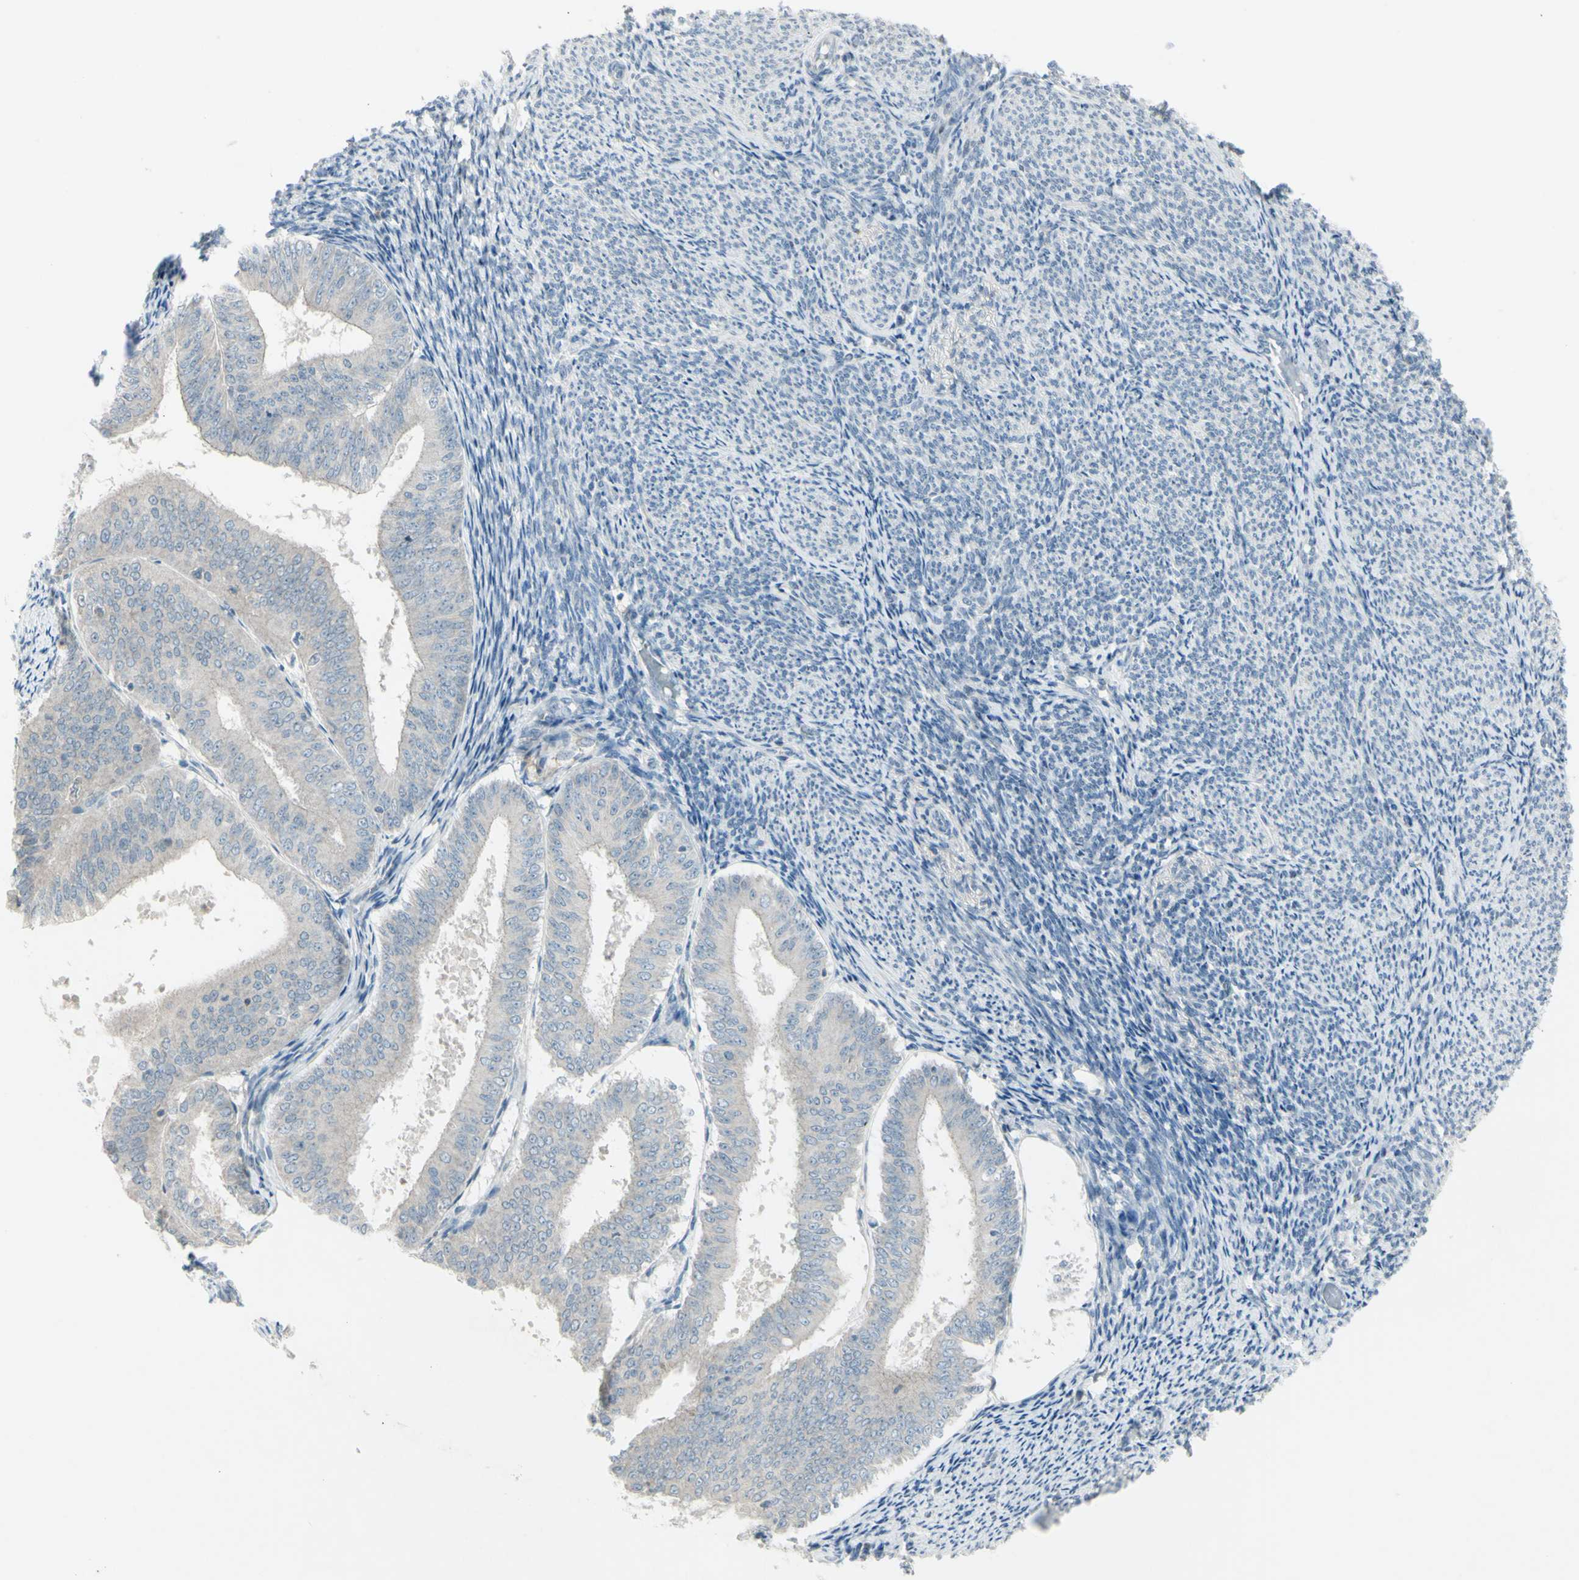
{"staining": {"intensity": "weak", "quantity": ">75%", "location": "cytoplasmic/membranous"}, "tissue": "endometrial cancer", "cell_type": "Tumor cells", "image_type": "cancer", "snomed": [{"axis": "morphology", "description": "Adenocarcinoma, NOS"}, {"axis": "topography", "description": "Endometrium"}], "caption": "Endometrial cancer tissue reveals weak cytoplasmic/membranous positivity in approximately >75% of tumor cells, visualized by immunohistochemistry.", "gene": "SH3GL2", "patient": {"sex": "female", "age": 63}}